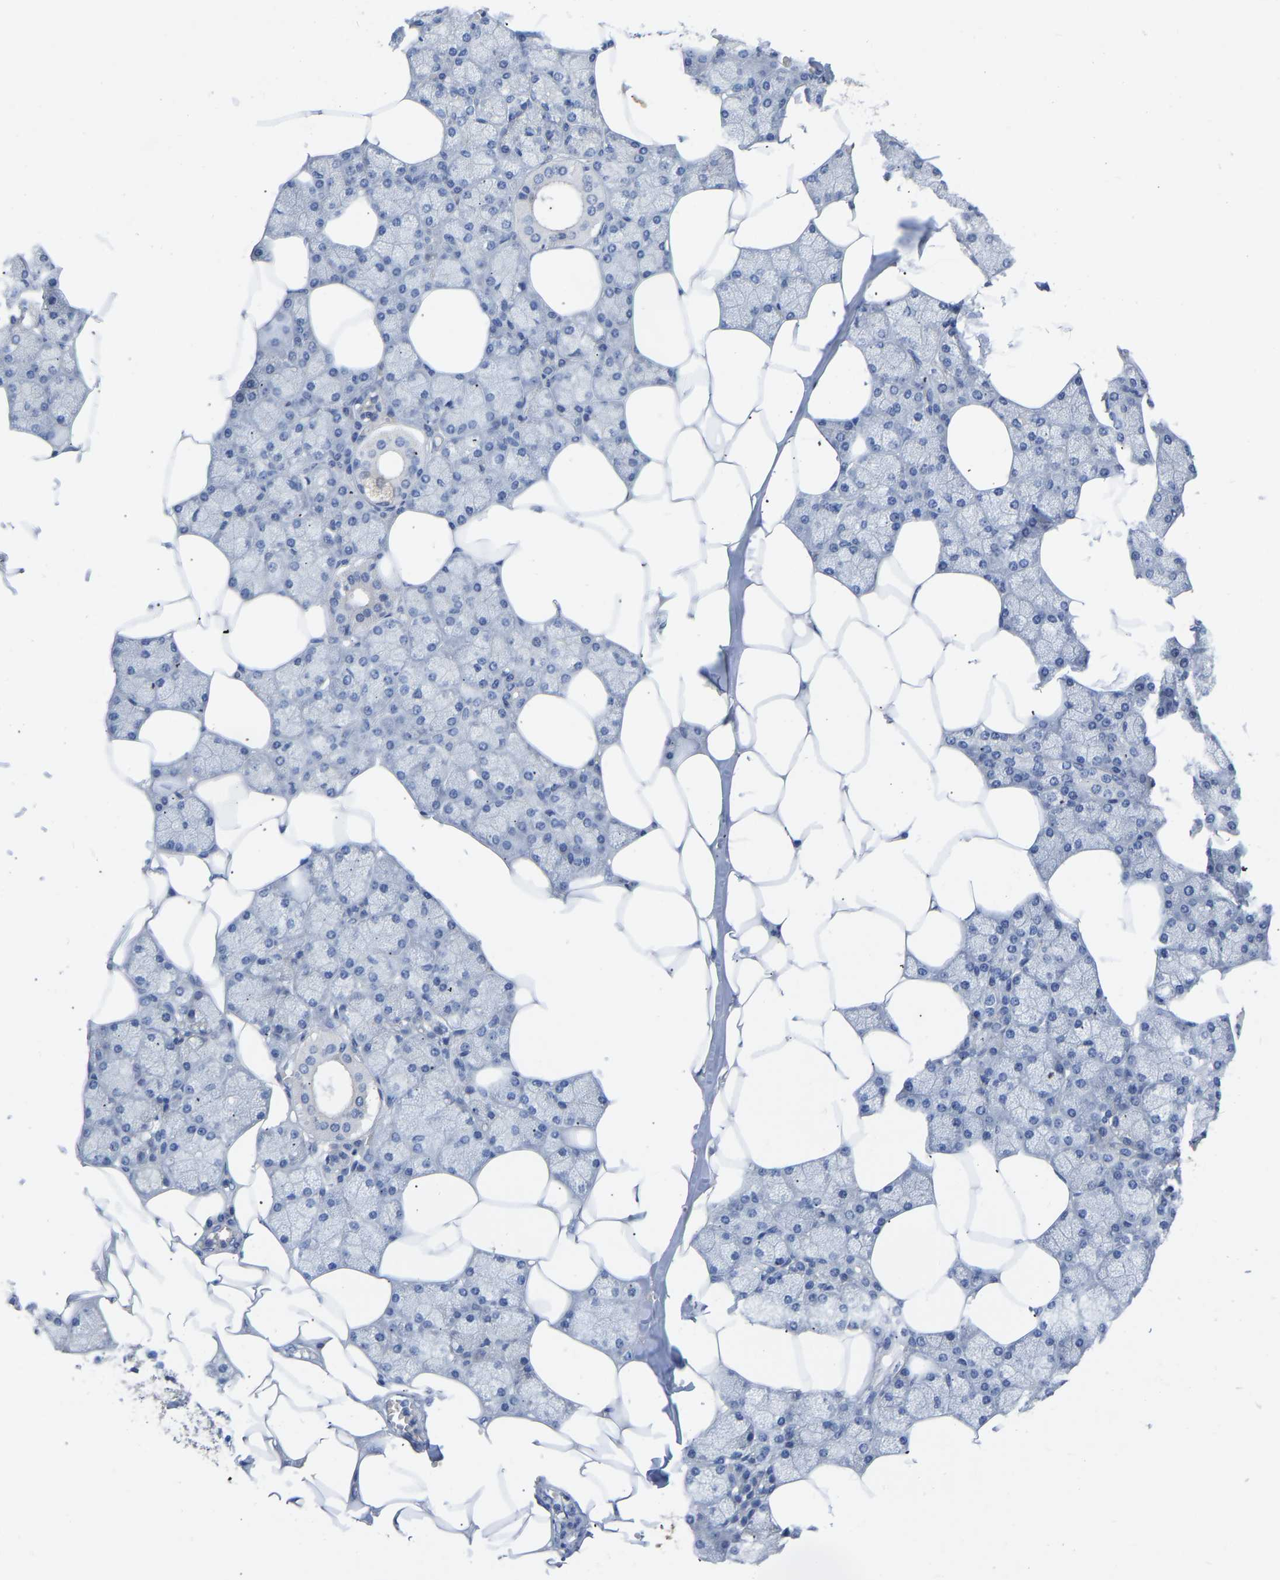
{"staining": {"intensity": "weak", "quantity": "<25%", "location": "cytoplasmic/membranous"}, "tissue": "salivary gland", "cell_type": "Glandular cells", "image_type": "normal", "snomed": [{"axis": "morphology", "description": "Normal tissue, NOS"}, {"axis": "topography", "description": "Salivary gland"}], "caption": "Immunohistochemical staining of unremarkable salivary gland exhibits no significant expression in glandular cells.", "gene": "RBP1", "patient": {"sex": "male", "age": 62}}